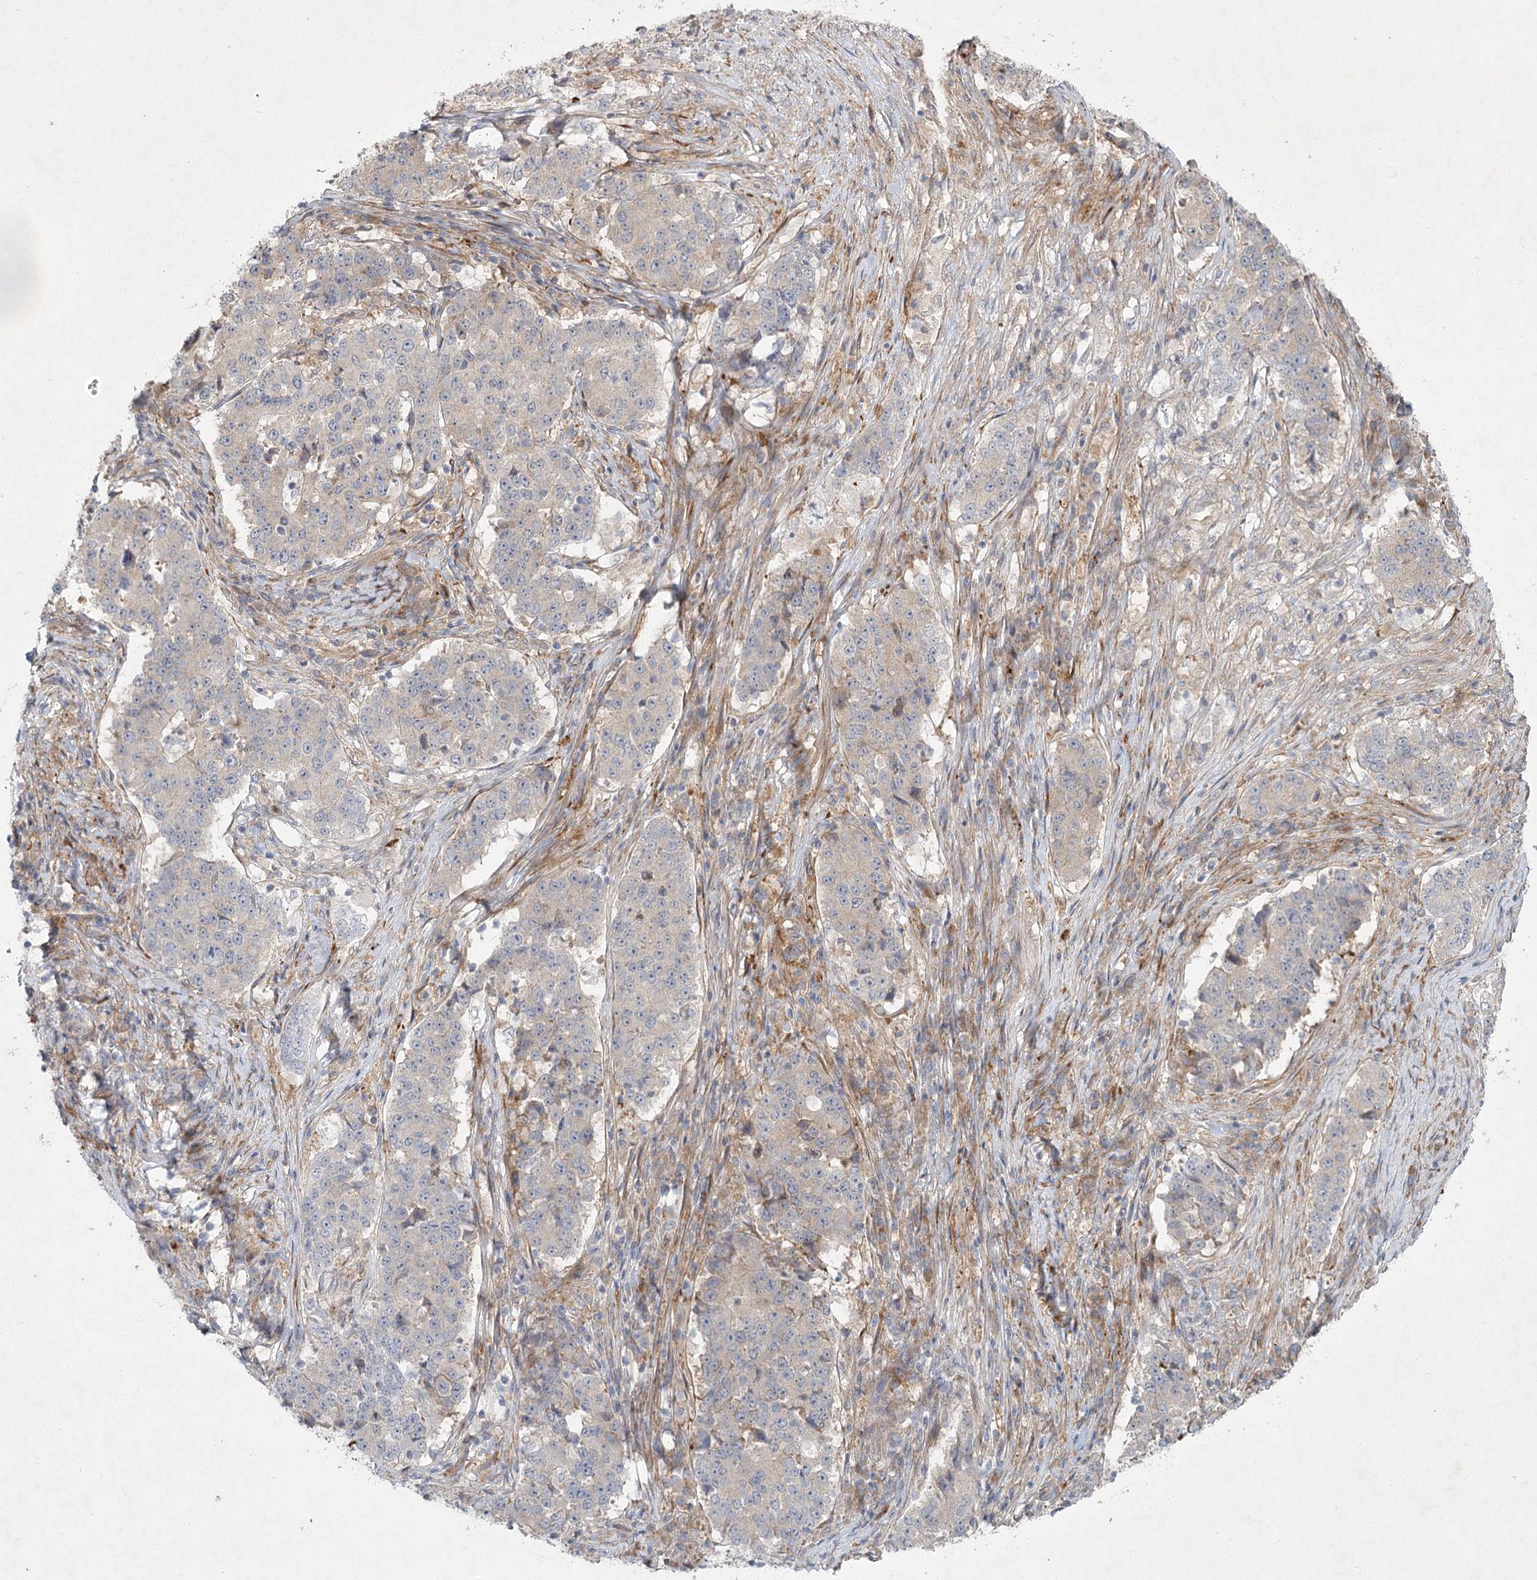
{"staining": {"intensity": "weak", "quantity": "<25%", "location": "cytoplasmic/membranous"}, "tissue": "stomach cancer", "cell_type": "Tumor cells", "image_type": "cancer", "snomed": [{"axis": "morphology", "description": "Adenocarcinoma, NOS"}, {"axis": "topography", "description": "Stomach"}], "caption": "High magnification brightfield microscopy of stomach cancer stained with DAB (3,3'-diaminobenzidine) (brown) and counterstained with hematoxylin (blue): tumor cells show no significant expression.", "gene": "FAM110C", "patient": {"sex": "male", "age": 59}}